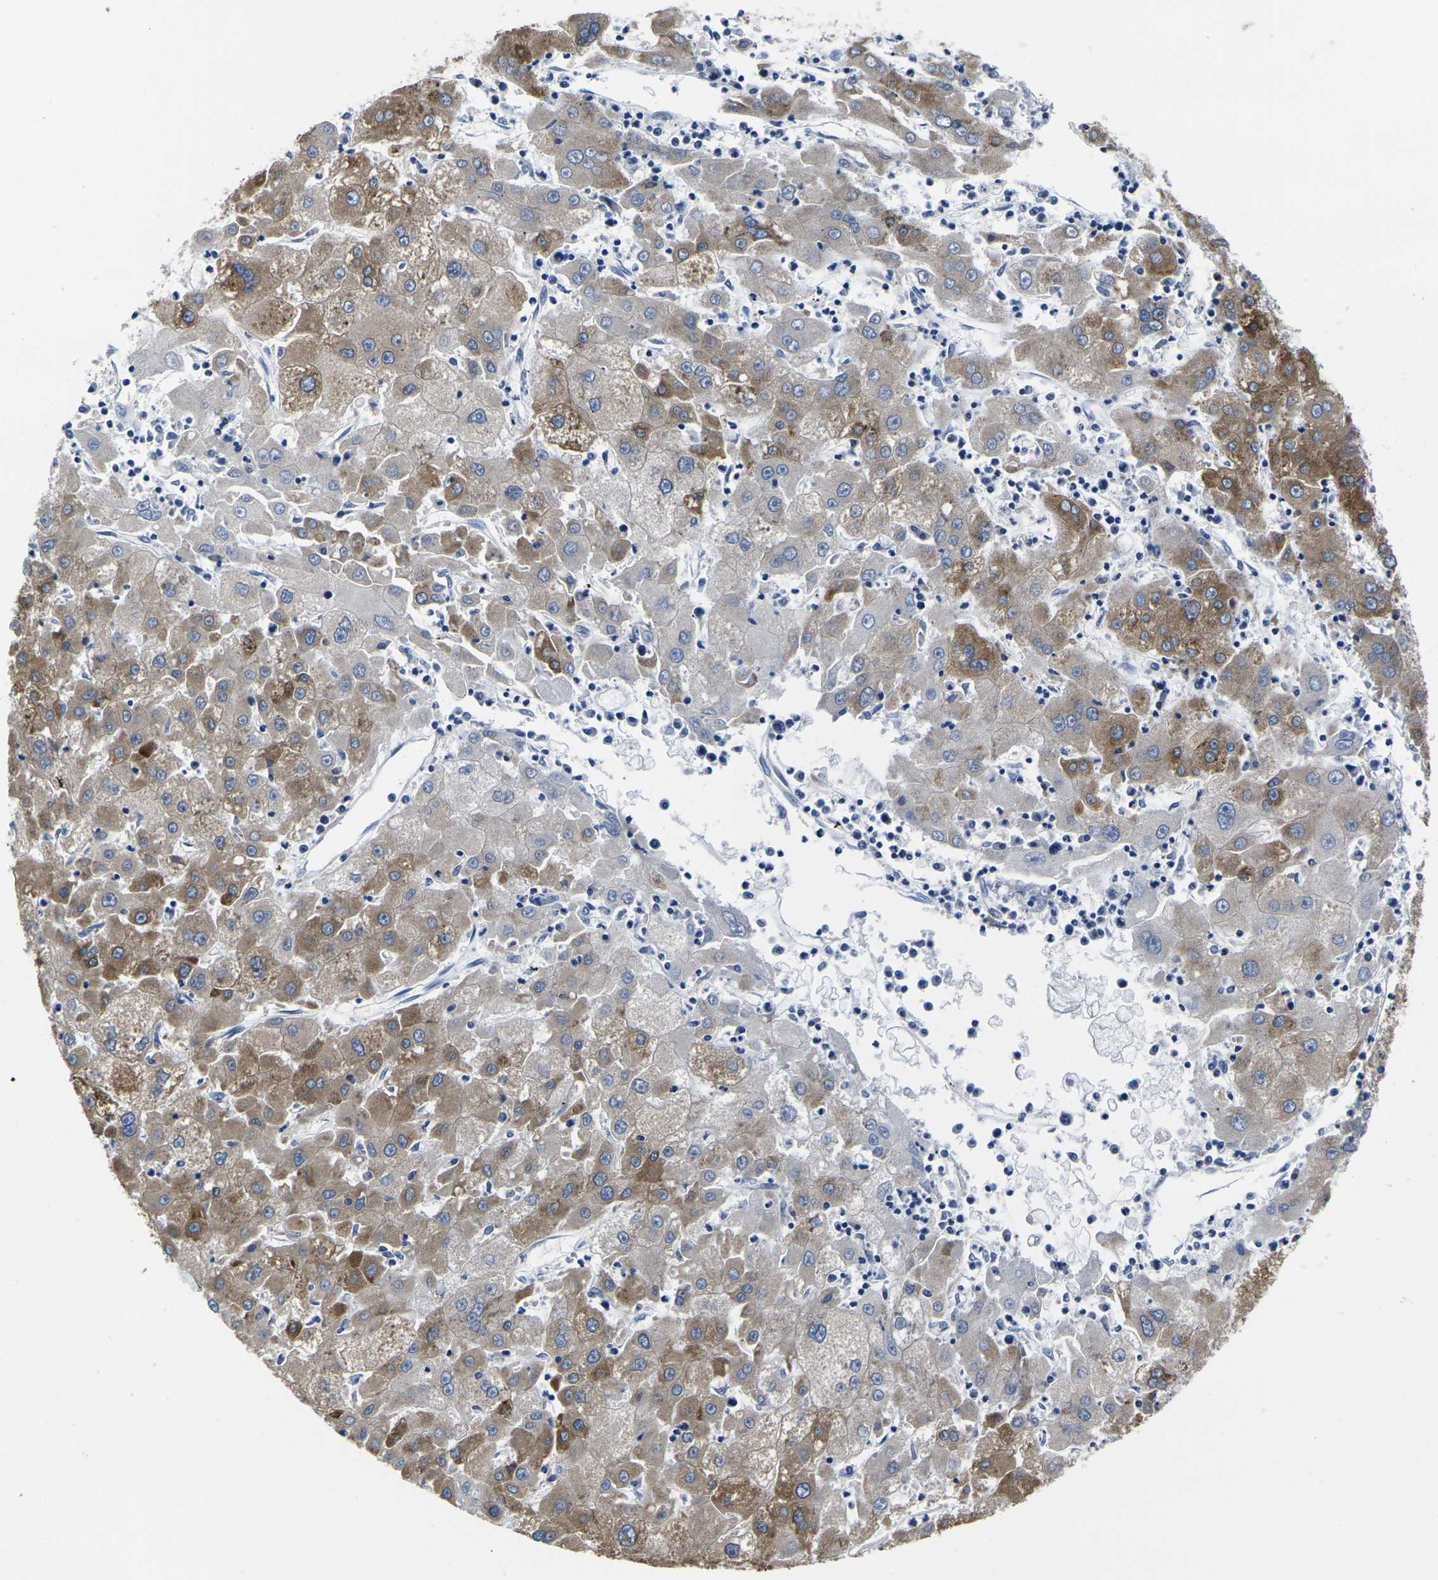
{"staining": {"intensity": "moderate", "quantity": ">75%", "location": "cytoplasmic/membranous"}, "tissue": "liver cancer", "cell_type": "Tumor cells", "image_type": "cancer", "snomed": [{"axis": "morphology", "description": "Carcinoma, Hepatocellular, NOS"}, {"axis": "topography", "description": "Liver"}], "caption": "IHC micrograph of neoplastic tissue: liver hepatocellular carcinoma stained using immunohistochemistry (IHC) shows medium levels of moderate protein expression localized specifically in the cytoplasmic/membranous of tumor cells, appearing as a cytoplasmic/membranous brown color.", "gene": "CYP2C8", "patient": {"sex": "male", "age": 72}}